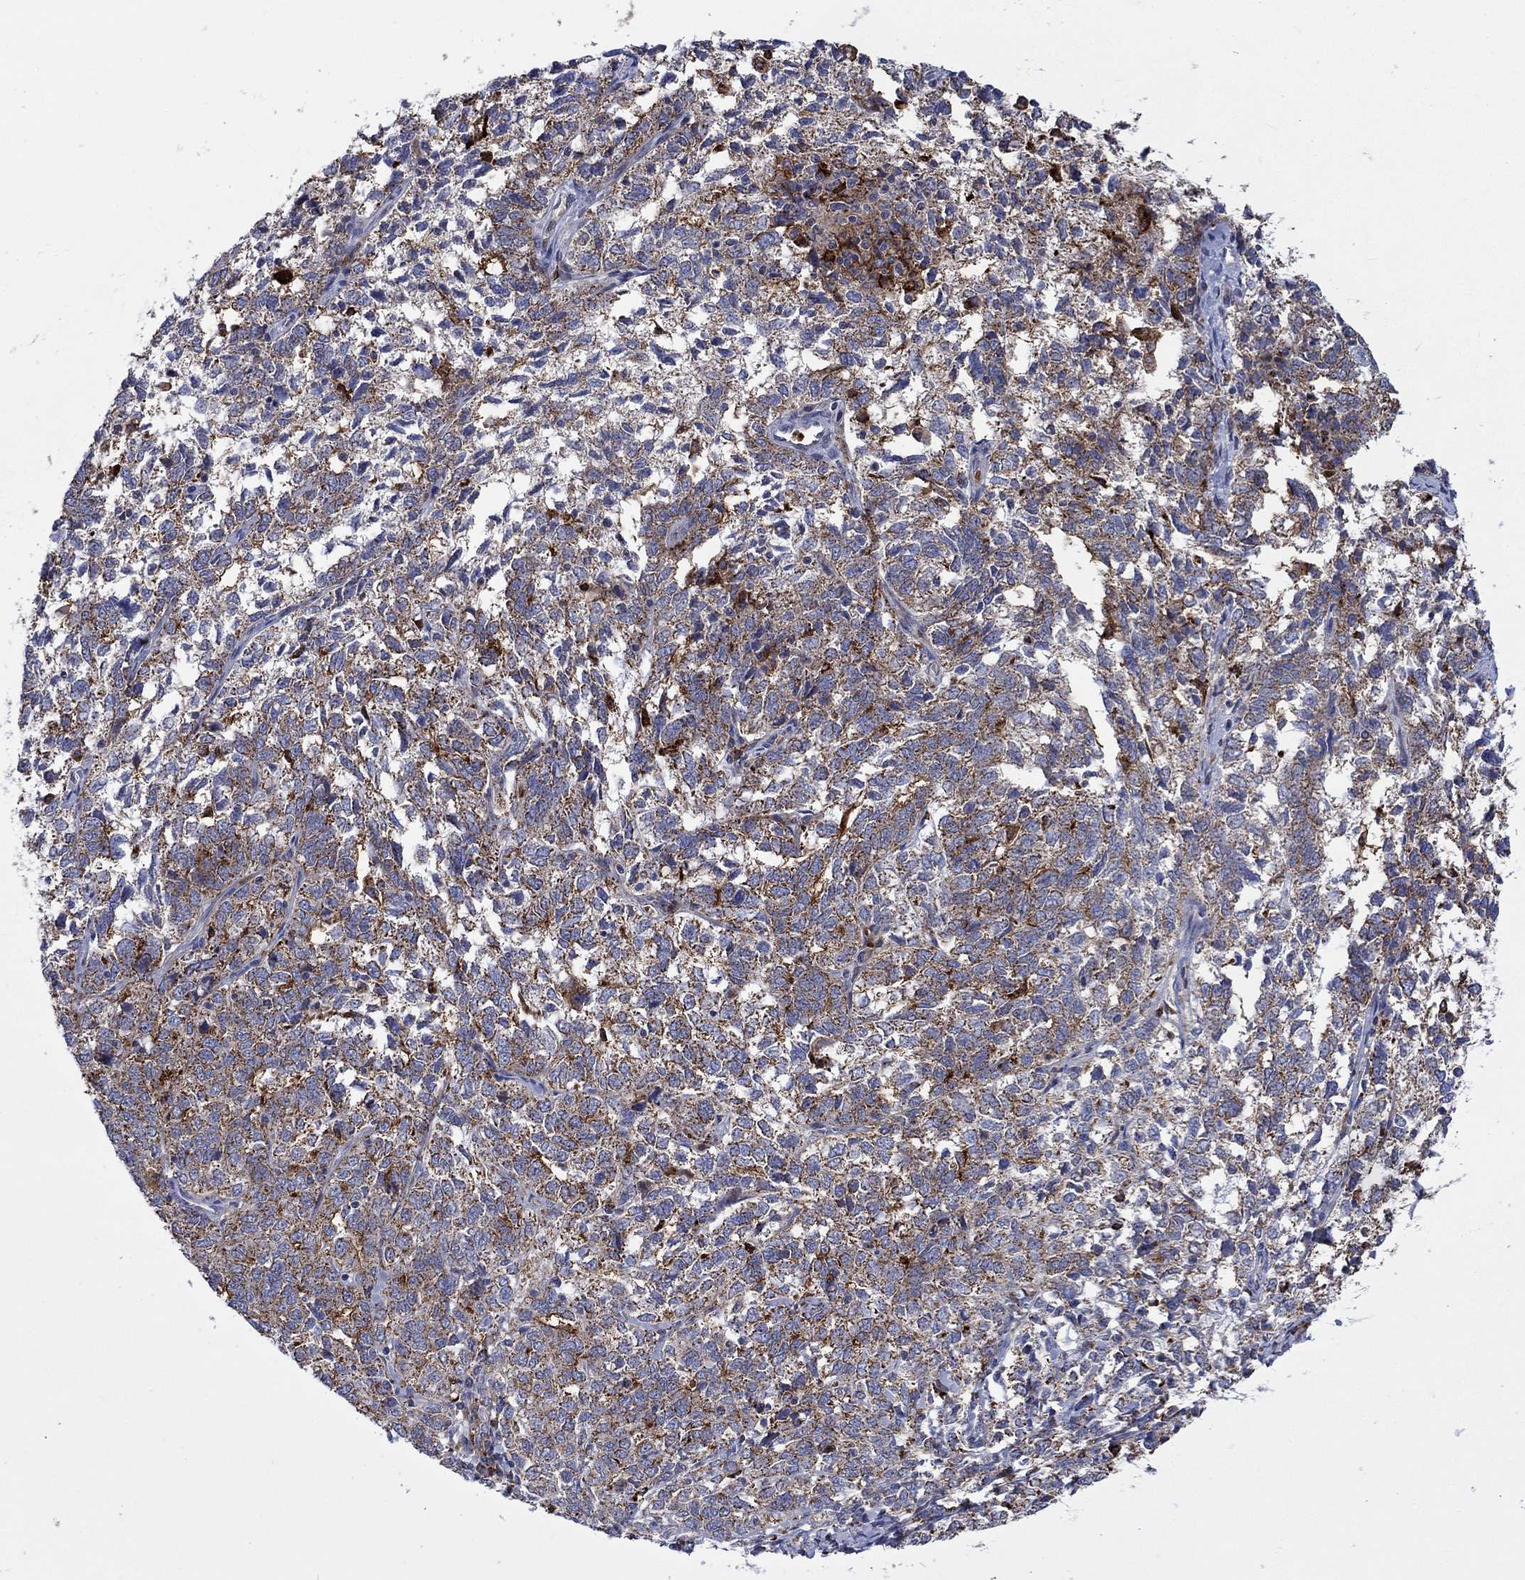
{"staining": {"intensity": "moderate", "quantity": ">75%", "location": "cytoplasmic/membranous"}, "tissue": "ovarian cancer", "cell_type": "Tumor cells", "image_type": "cancer", "snomed": [{"axis": "morphology", "description": "Cystadenocarcinoma, serous, NOS"}, {"axis": "topography", "description": "Ovary"}], "caption": "There is medium levels of moderate cytoplasmic/membranous positivity in tumor cells of ovarian cancer (serous cystadenocarcinoma), as demonstrated by immunohistochemical staining (brown color).", "gene": "SLC35F2", "patient": {"sex": "female", "age": 71}}